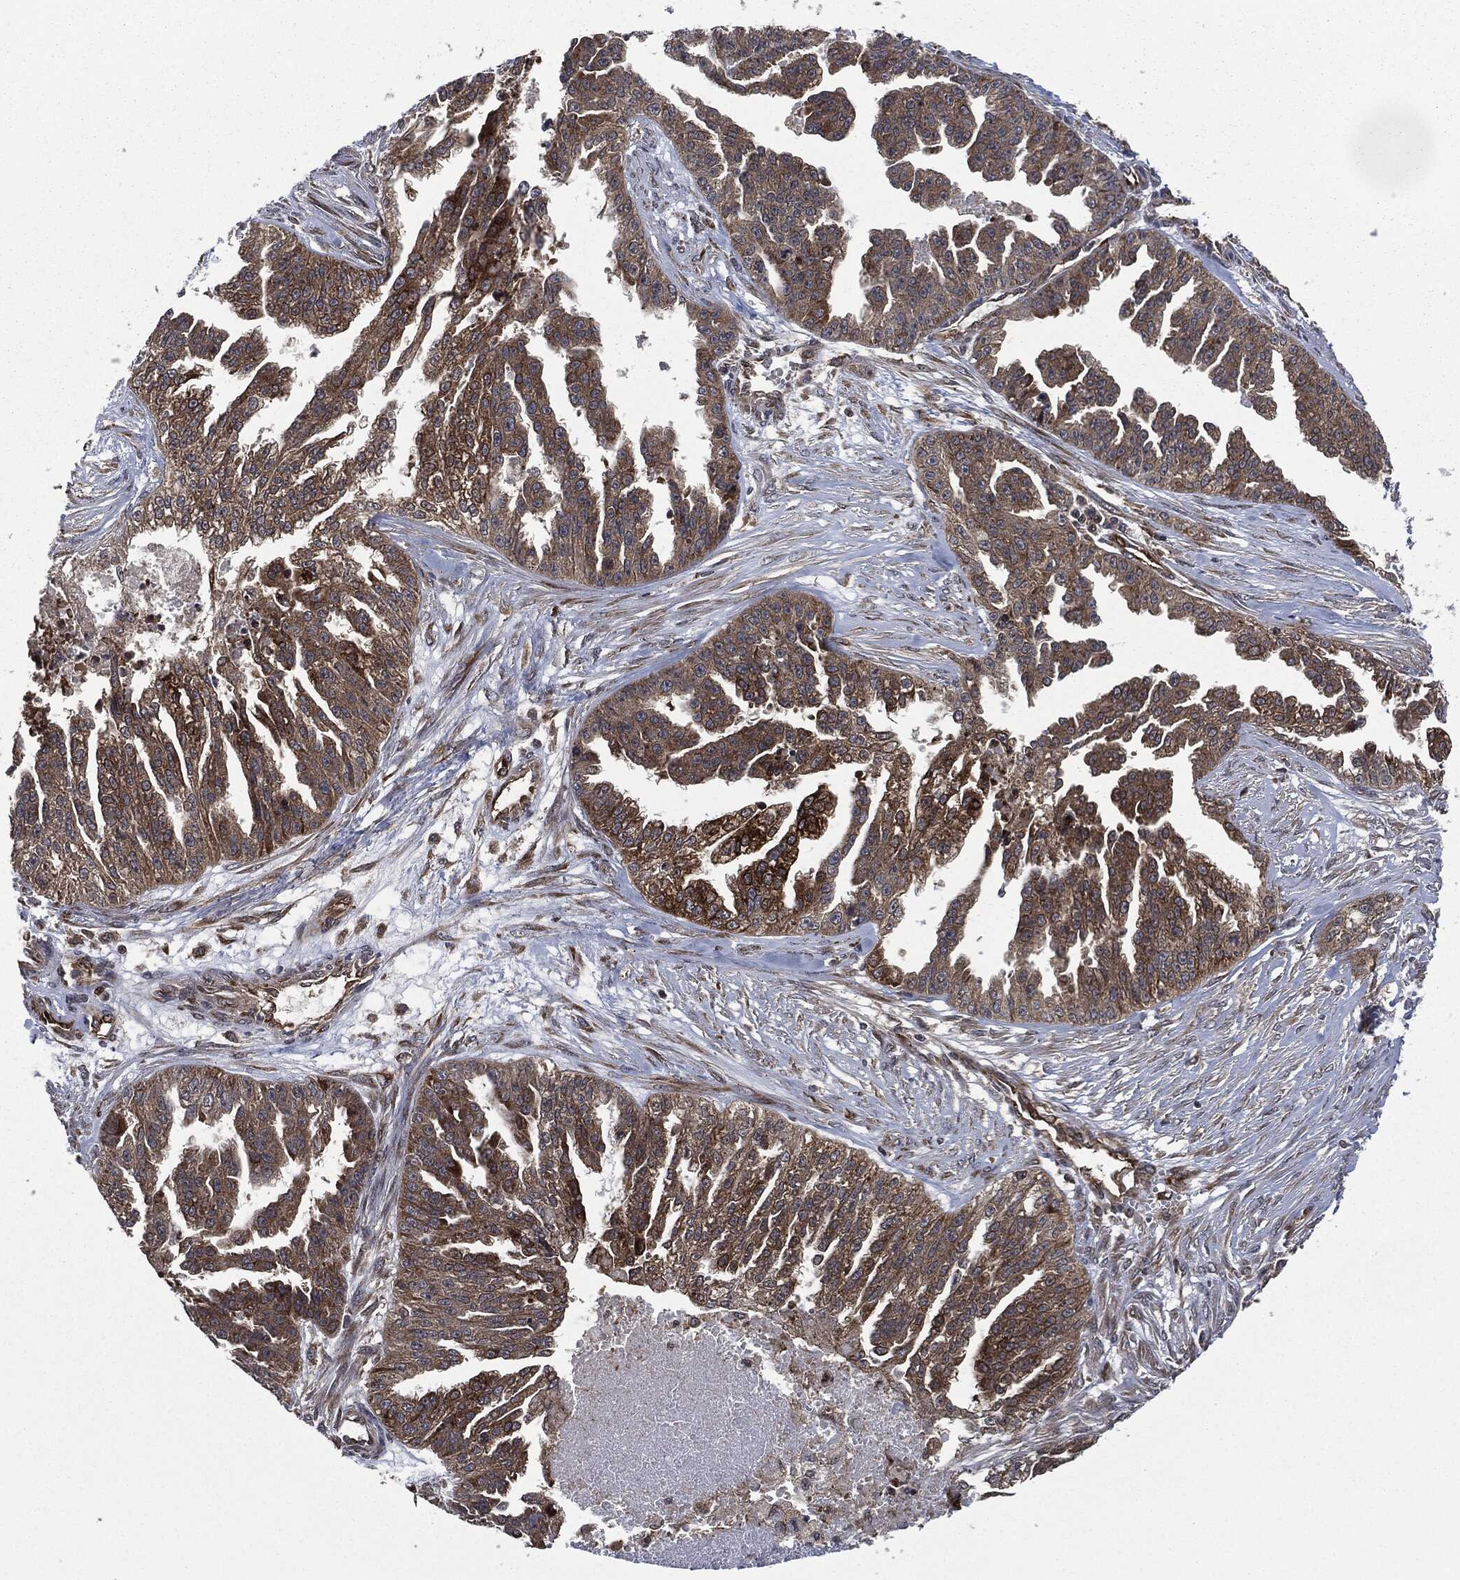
{"staining": {"intensity": "moderate", "quantity": "25%-75%", "location": "cytoplasmic/membranous"}, "tissue": "ovarian cancer", "cell_type": "Tumor cells", "image_type": "cancer", "snomed": [{"axis": "morphology", "description": "Cystadenocarcinoma, serous, NOS"}, {"axis": "topography", "description": "Ovary"}], "caption": "Brown immunohistochemical staining in human ovarian serous cystadenocarcinoma exhibits moderate cytoplasmic/membranous expression in about 25%-75% of tumor cells. Nuclei are stained in blue.", "gene": "HRAS", "patient": {"sex": "female", "age": 58}}